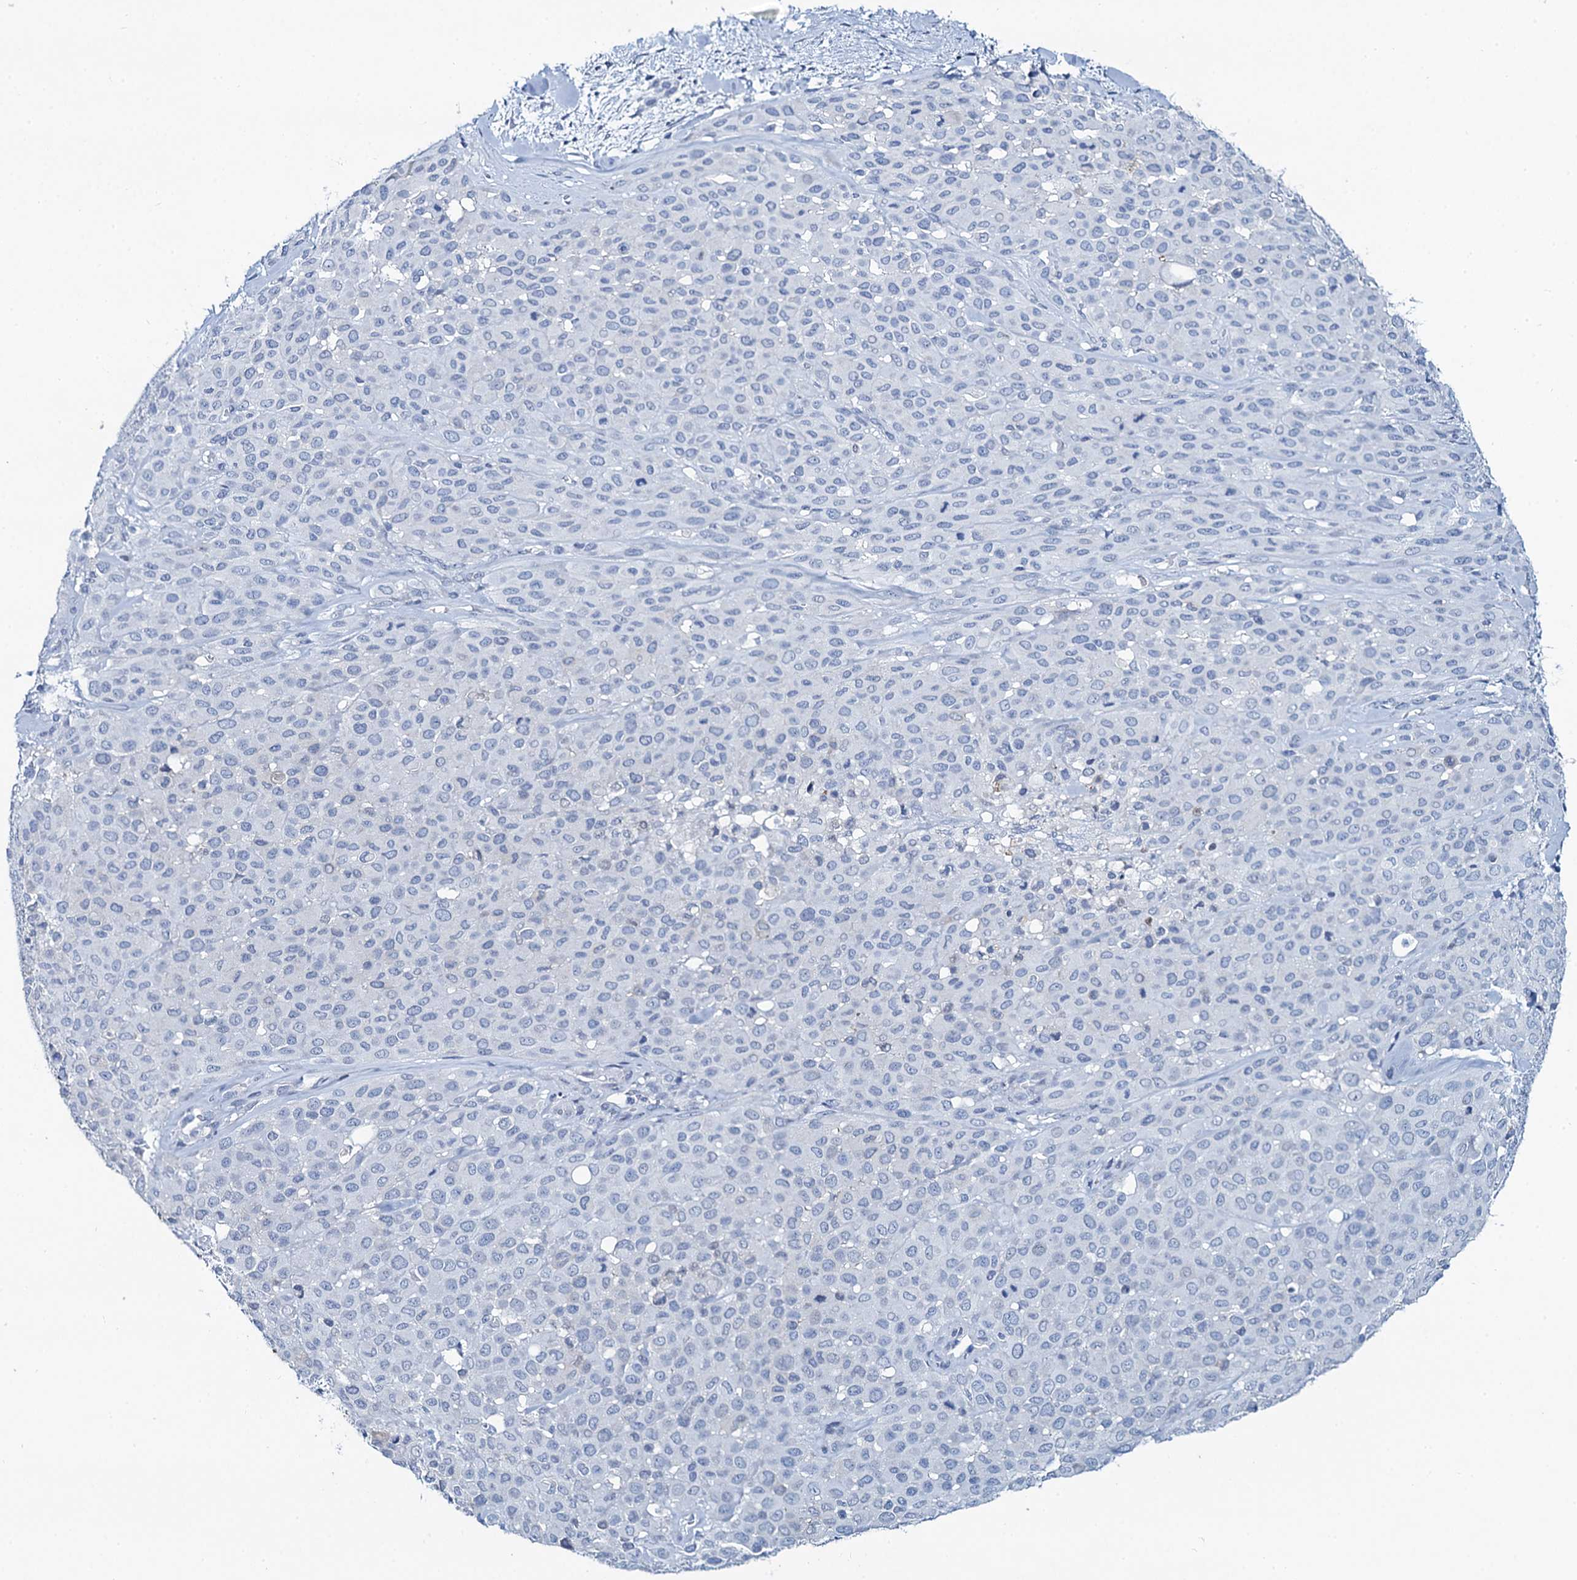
{"staining": {"intensity": "negative", "quantity": "none", "location": "none"}, "tissue": "melanoma", "cell_type": "Tumor cells", "image_type": "cancer", "snomed": [{"axis": "morphology", "description": "Malignant melanoma, Metastatic site"}, {"axis": "topography", "description": "Skin"}], "caption": "The immunohistochemistry micrograph has no significant positivity in tumor cells of melanoma tissue.", "gene": "TOX3", "patient": {"sex": "female", "age": 81}}